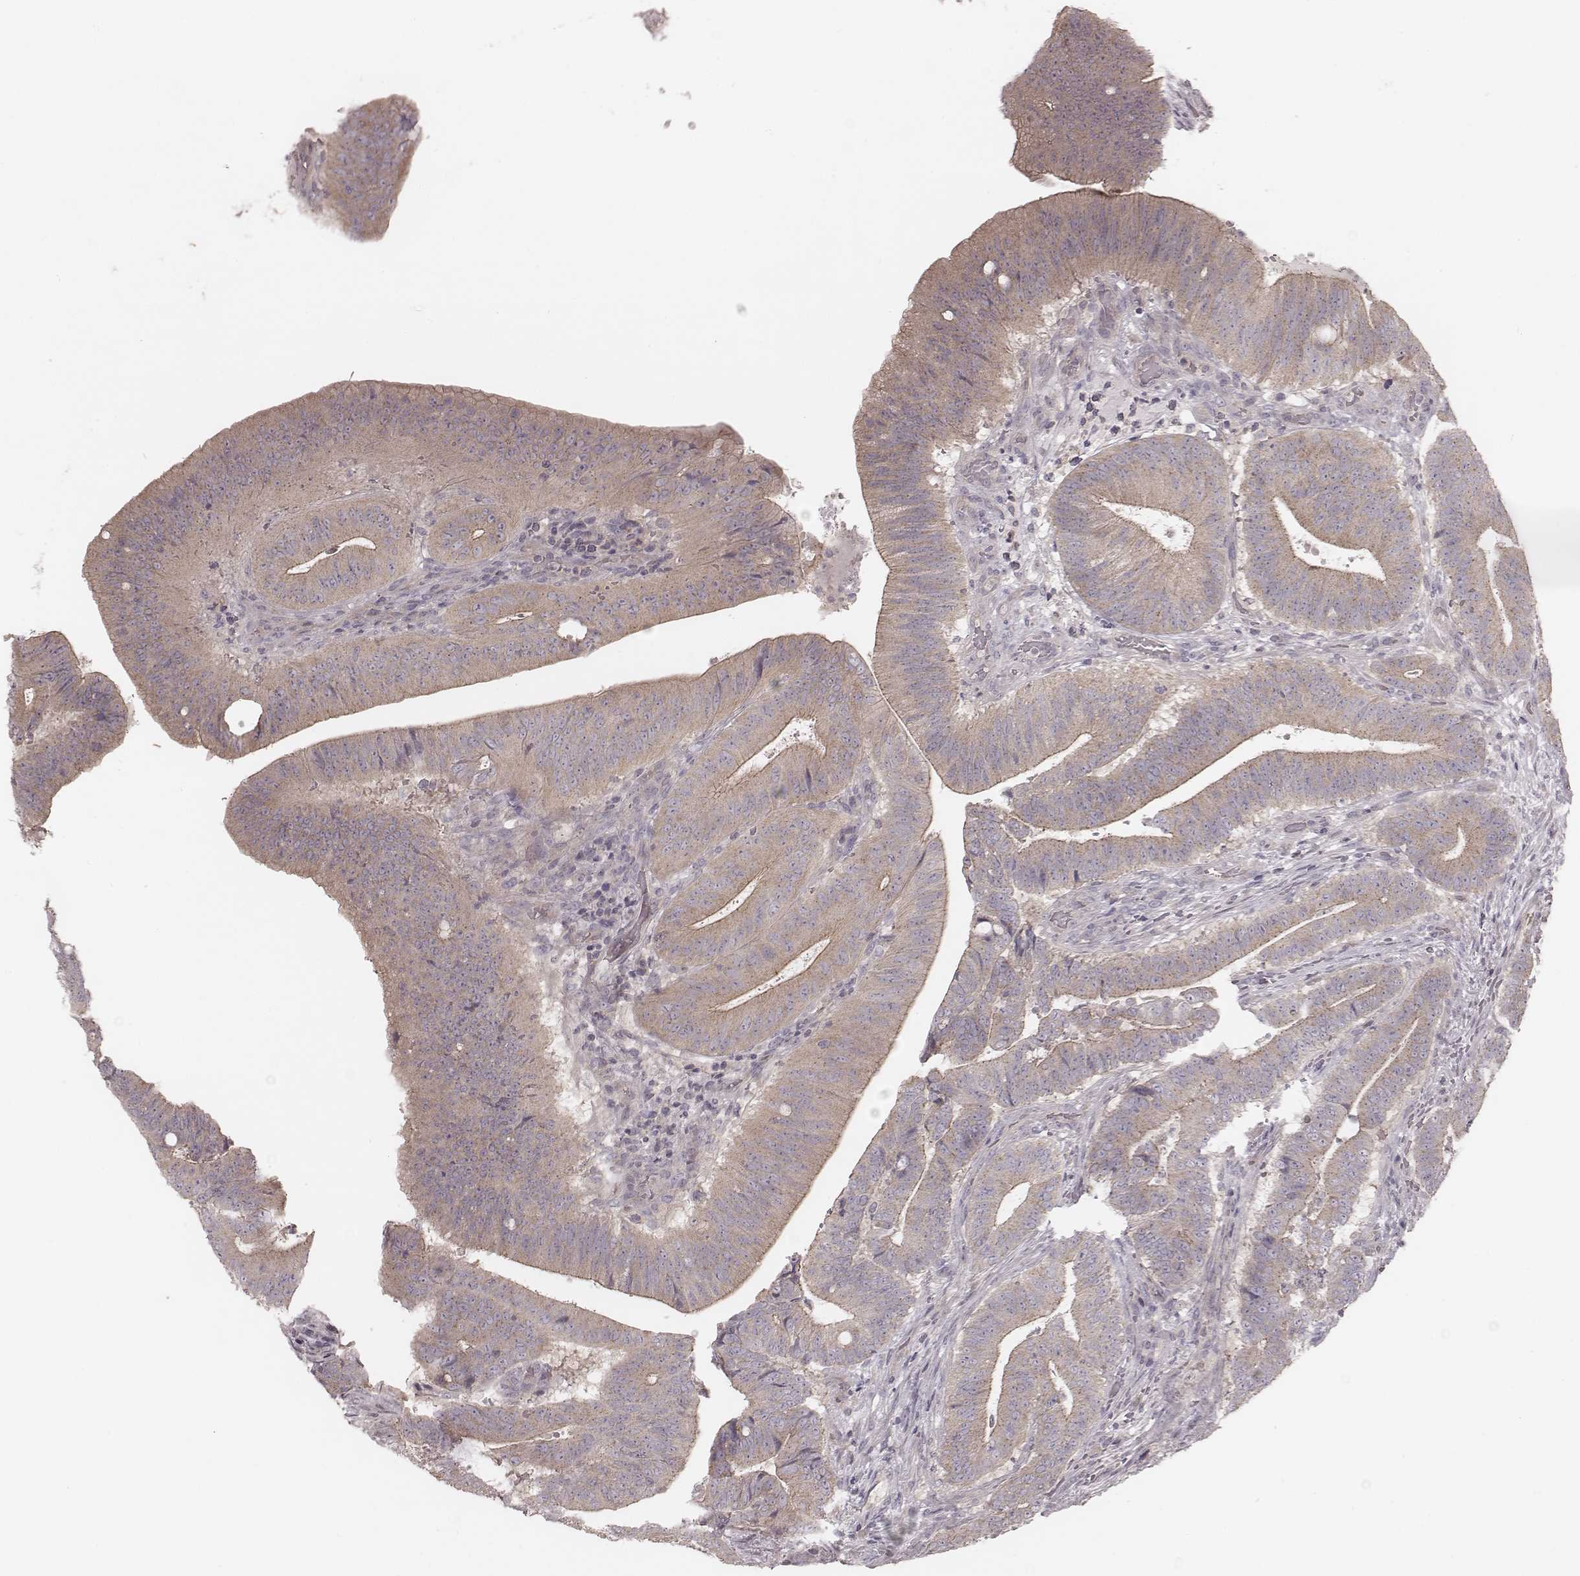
{"staining": {"intensity": "weak", "quantity": ">75%", "location": "cytoplasmic/membranous"}, "tissue": "colorectal cancer", "cell_type": "Tumor cells", "image_type": "cancer", "snomed": [{"axis": "morphology", "description": "Adenocarcinoma, NOS"}, {"axis": "topography", "description": "Colon"}], "caption": "Tumor cells exhibit weak cytoplasmic/membranous positivity in approximately >75% of cells in colorectal cancer (adenocarcinoma).", "gene": "TDRD5", "patient": {"sex": "female", "age": 43}}